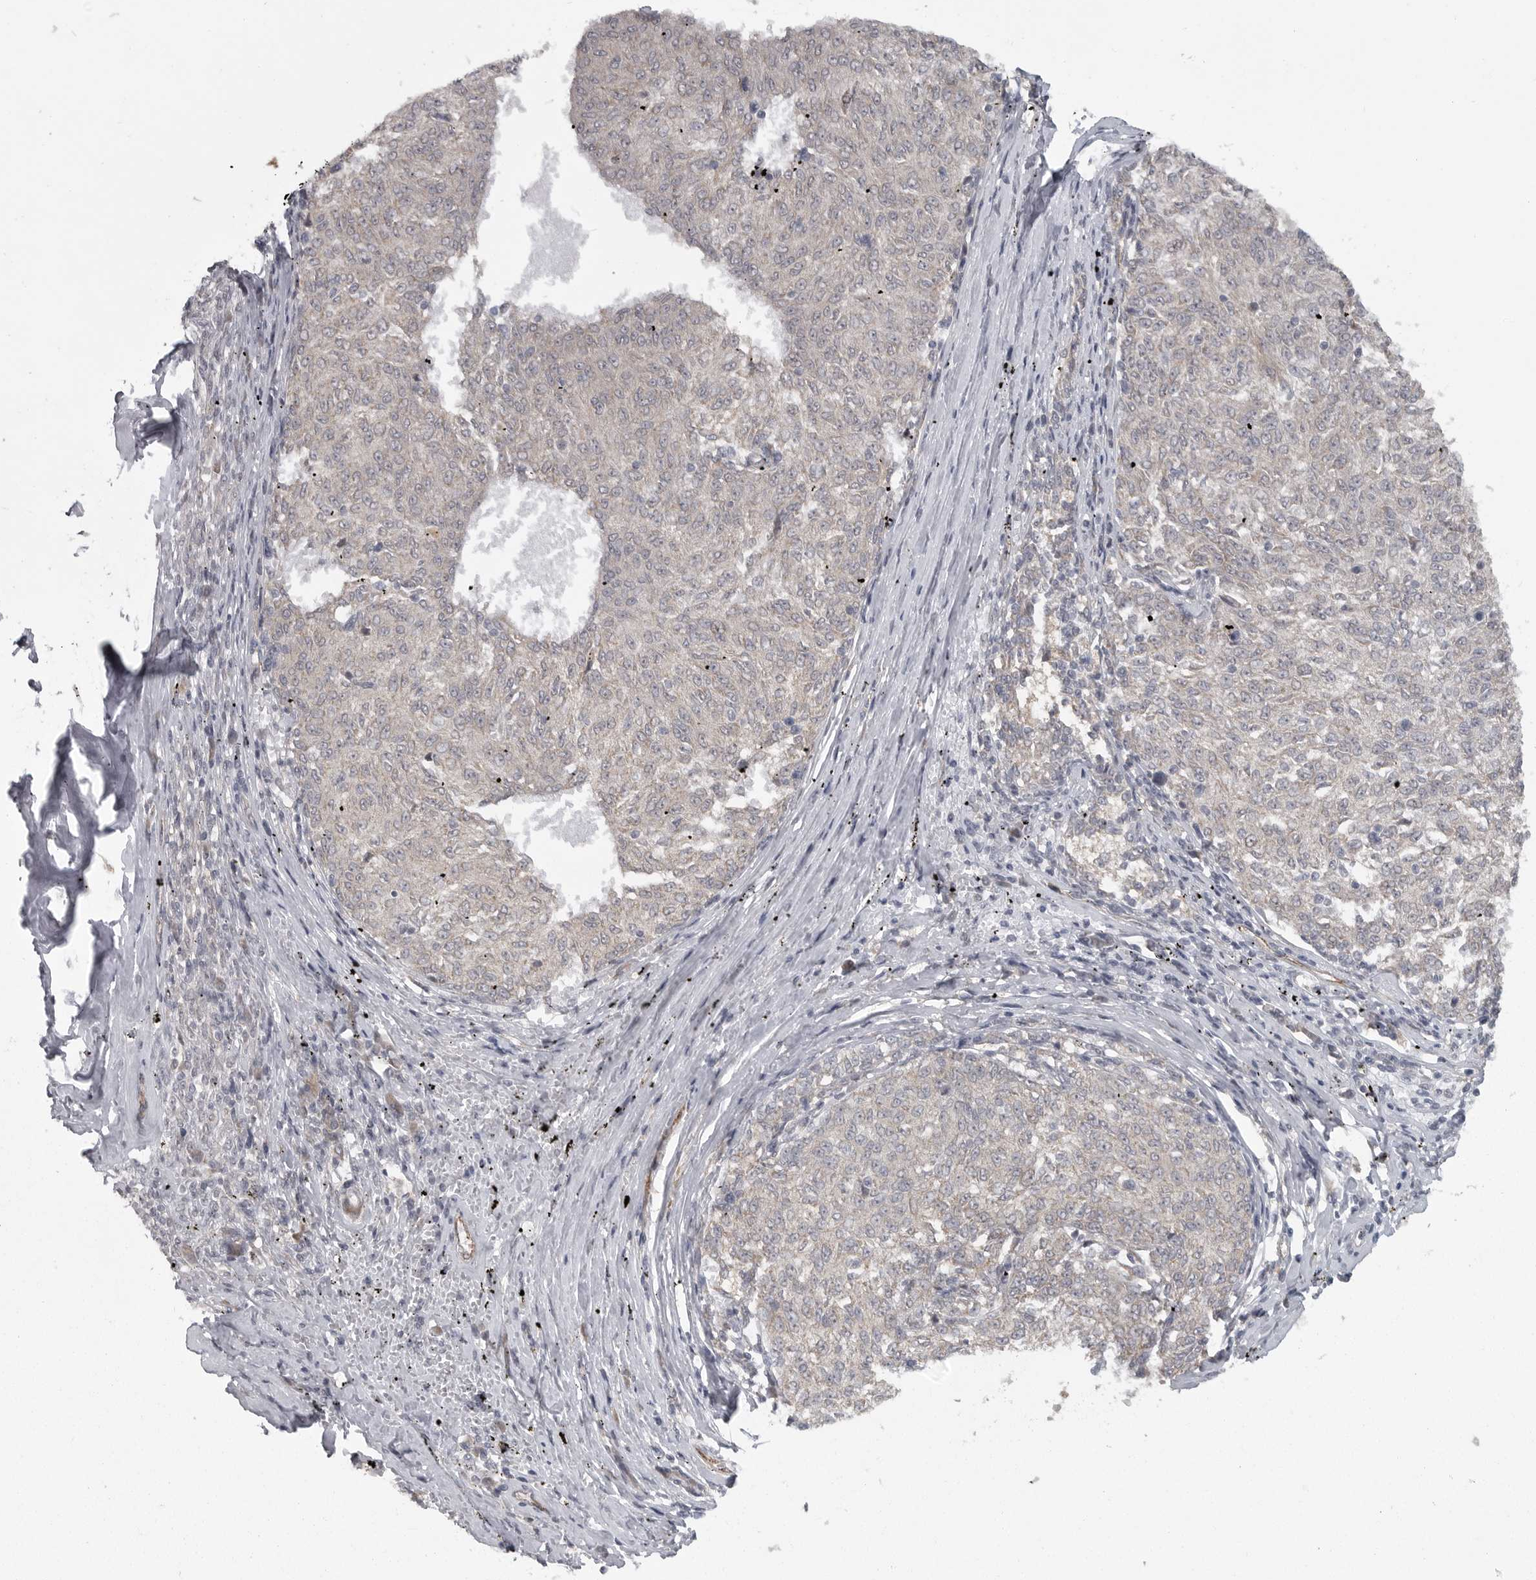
{"staining": {"intensity": "negative", "quantity": "none", "location": "none"}, "tissue": "melanoma", "cell_type": "Tumor cells", "image_type": "cancer", "snomed": [{"axis": "morphology", "description": "Malignant melanoma, NOS"}, {"axis": "topography", "description": "Skin"}], "caption": "The histopathology image demonstrates no significant positivity in tumor cells of malignant melanoma. (DAB IHC with hematoxylin counter stain).", "gene": "PPP1R9A", "patient": {"sex": "female", "age": 72}}